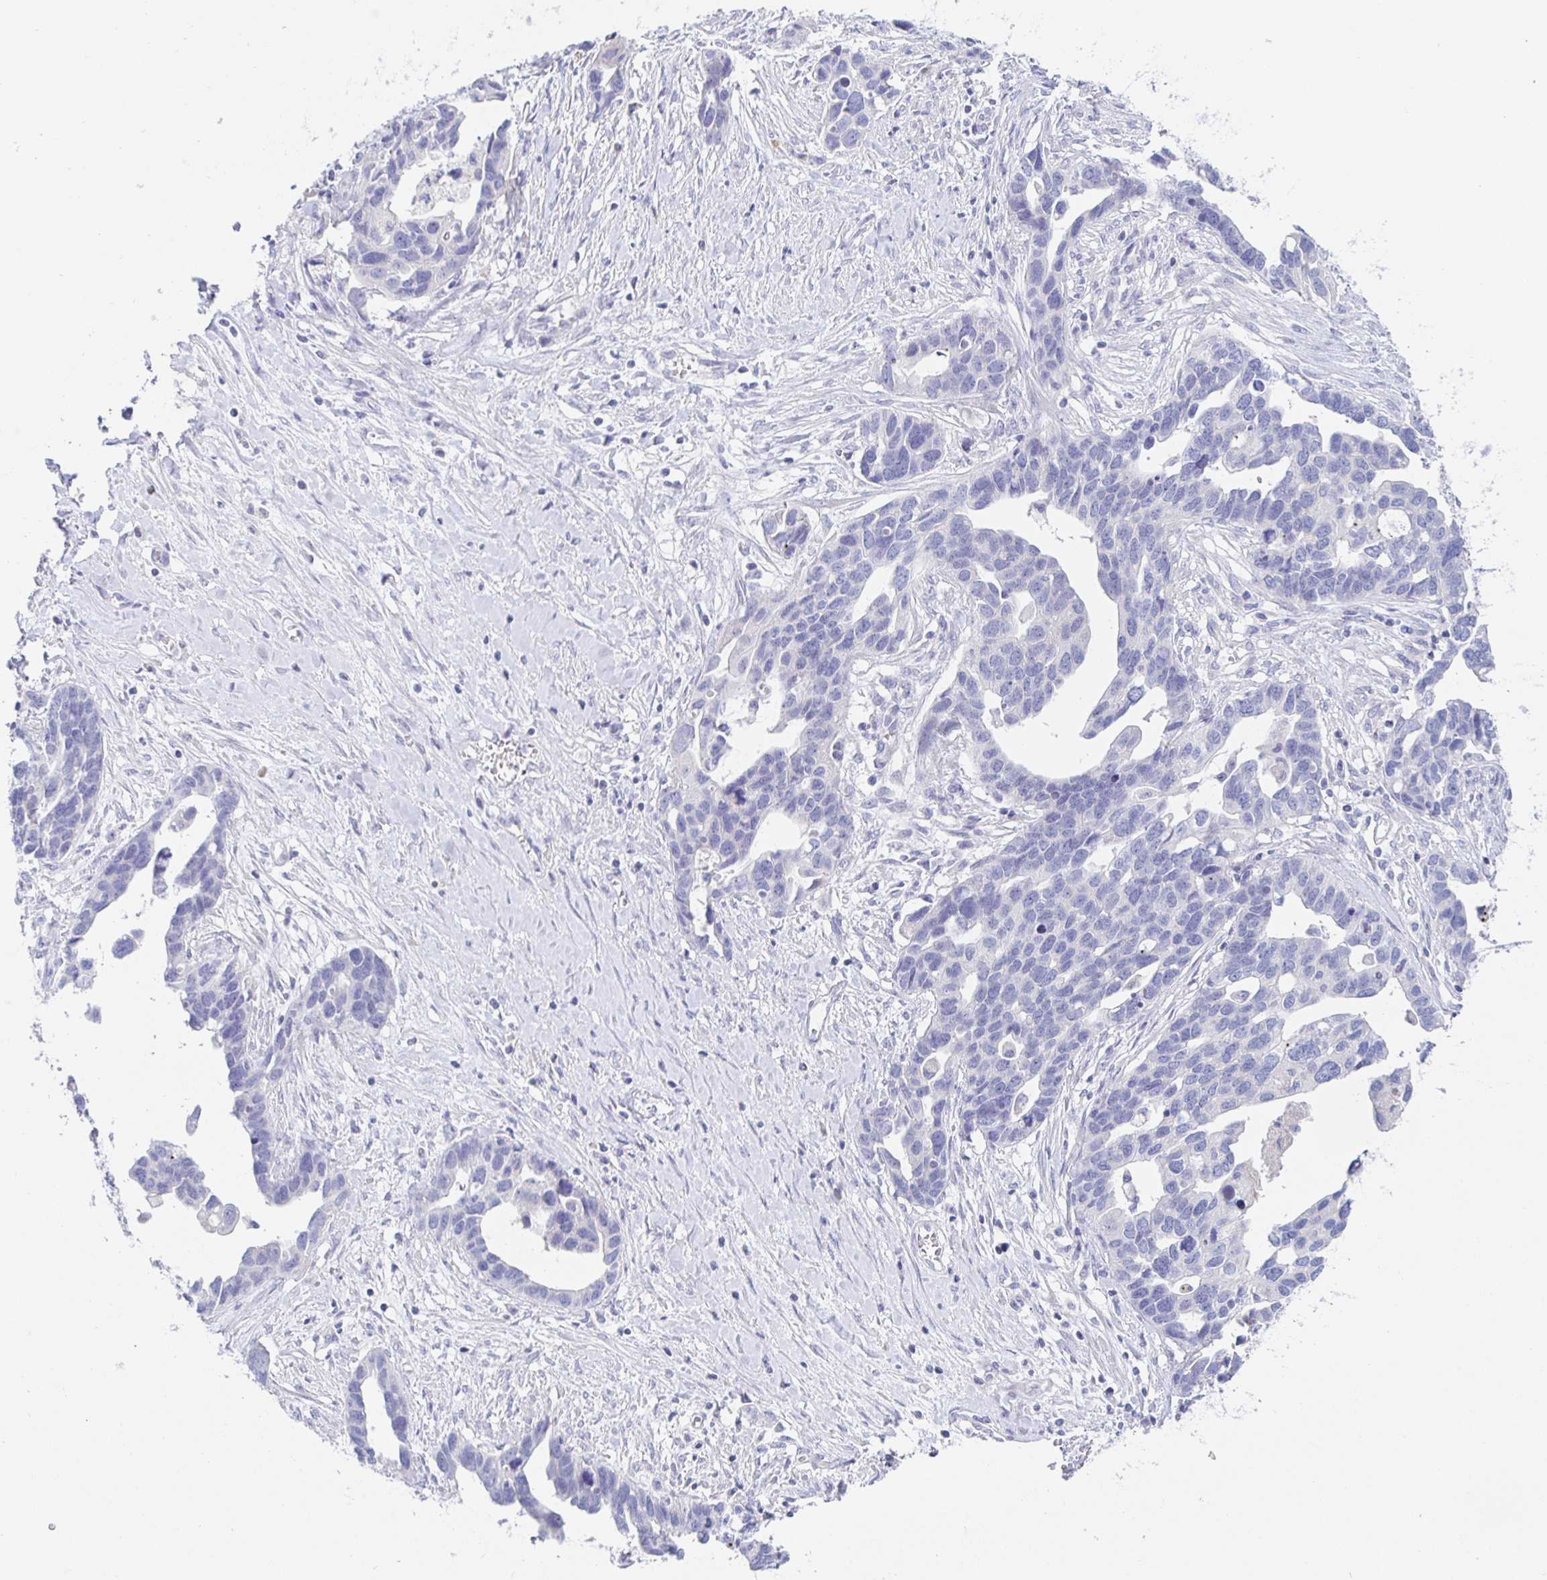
{"staining": {"intensity": "negative", "quantity": "none", "location": "none"}, "tissue": "ovarian cancer", "cell_type": "Tumor cells", "image_type": "cancer", "snomed": [{"axis": "morphology", "description": "Cystadenocarcinoma, serous, NOS"}, {"axis": "topography", "description": "Ovary"}], "caption": "Ovarian cancer (serous cystadenocarcinoma) stained for a protein using immunohistochemistry displays no staining tumor cells.", "gene": "SIAH3", "patient": {"sex": "female", "age": 54}}